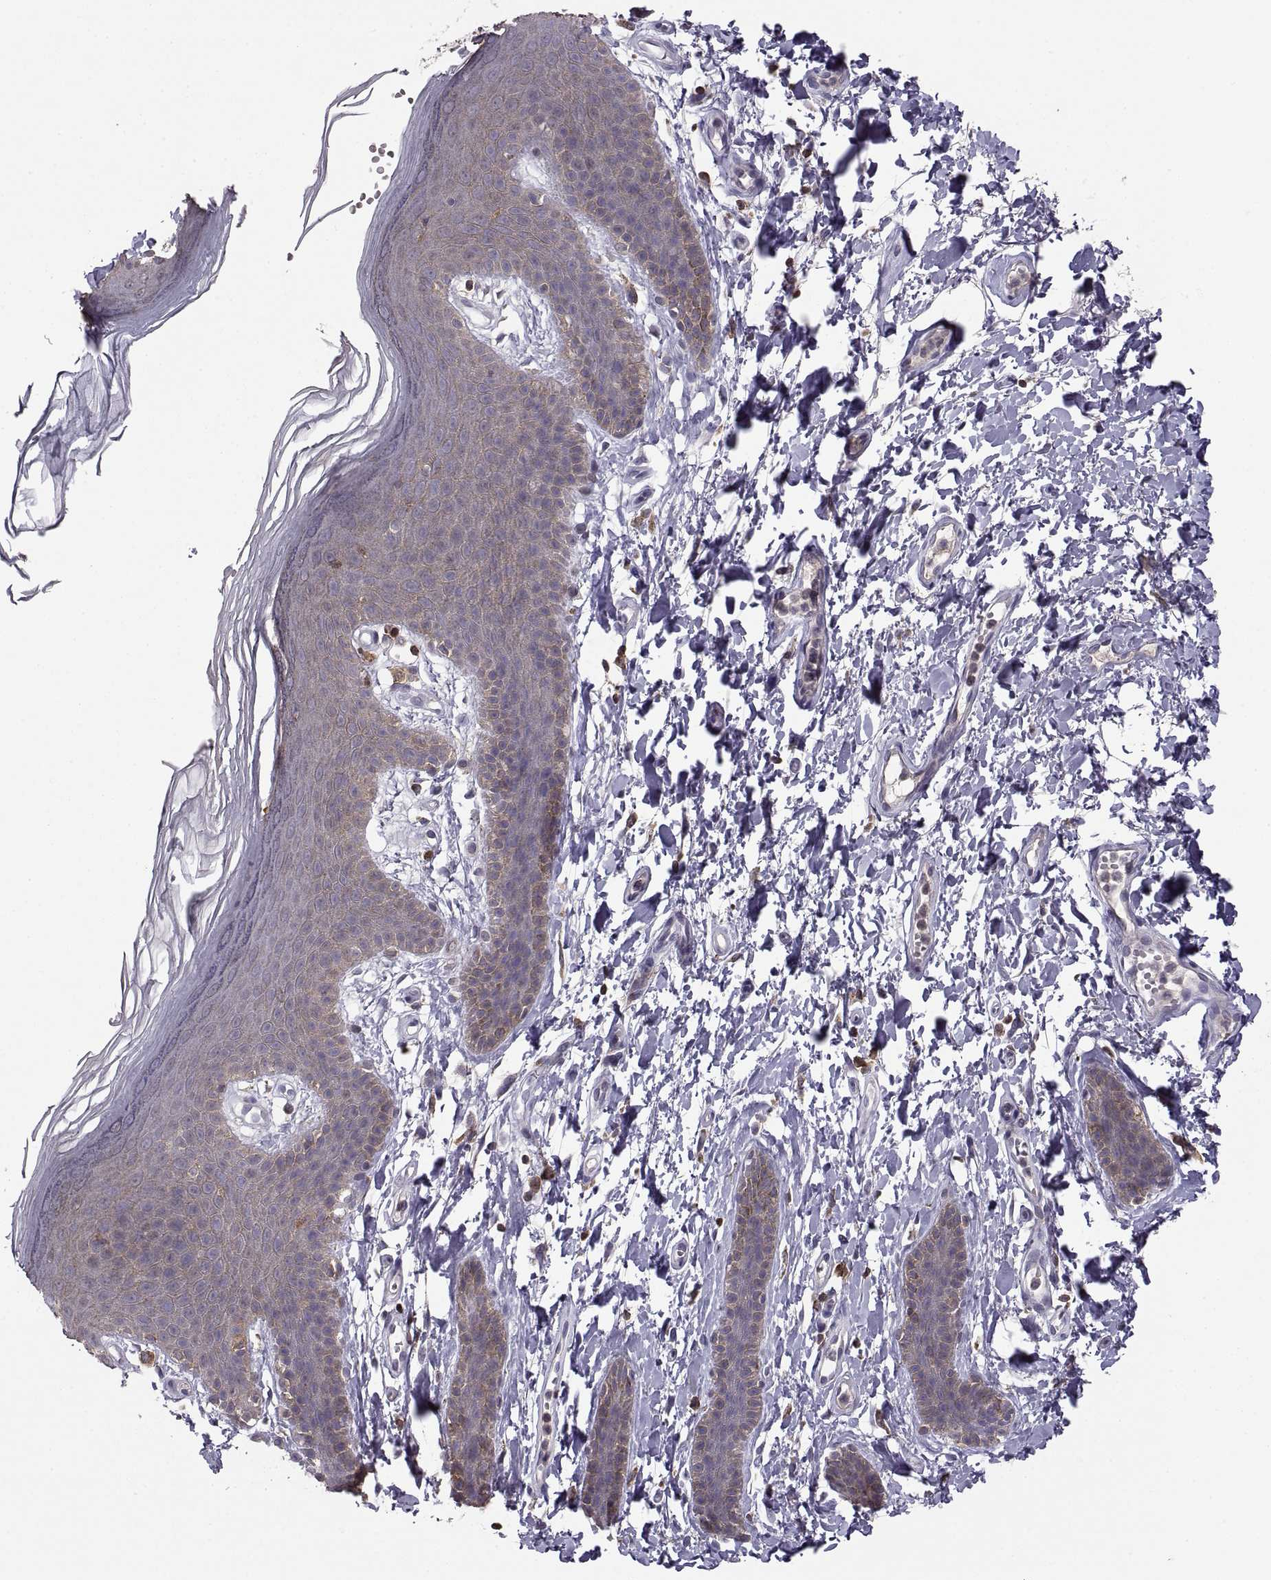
{"staining": {"intensity": "weak", "quantity": "<25%", "location": "cytoplasmic/membranous"}, "tissue": "skin", "cell_type": "Epidermal cells", "image_type": "normal", "snomed": [{"axis": "morphology", "description": "Normal tissue, NOS"}, {"axis": "topography", "description": "Anal"}], "caption": "A histopathology image of human skin is negative for staining in epidermal cells. (DAB (3,3'-diaminobenzidine) immunohistochemistry (IHC) visualized using brightfield microscopy, high magnification).", "gene": "EZR", "patient": {"sex": "male", "age": 53}}